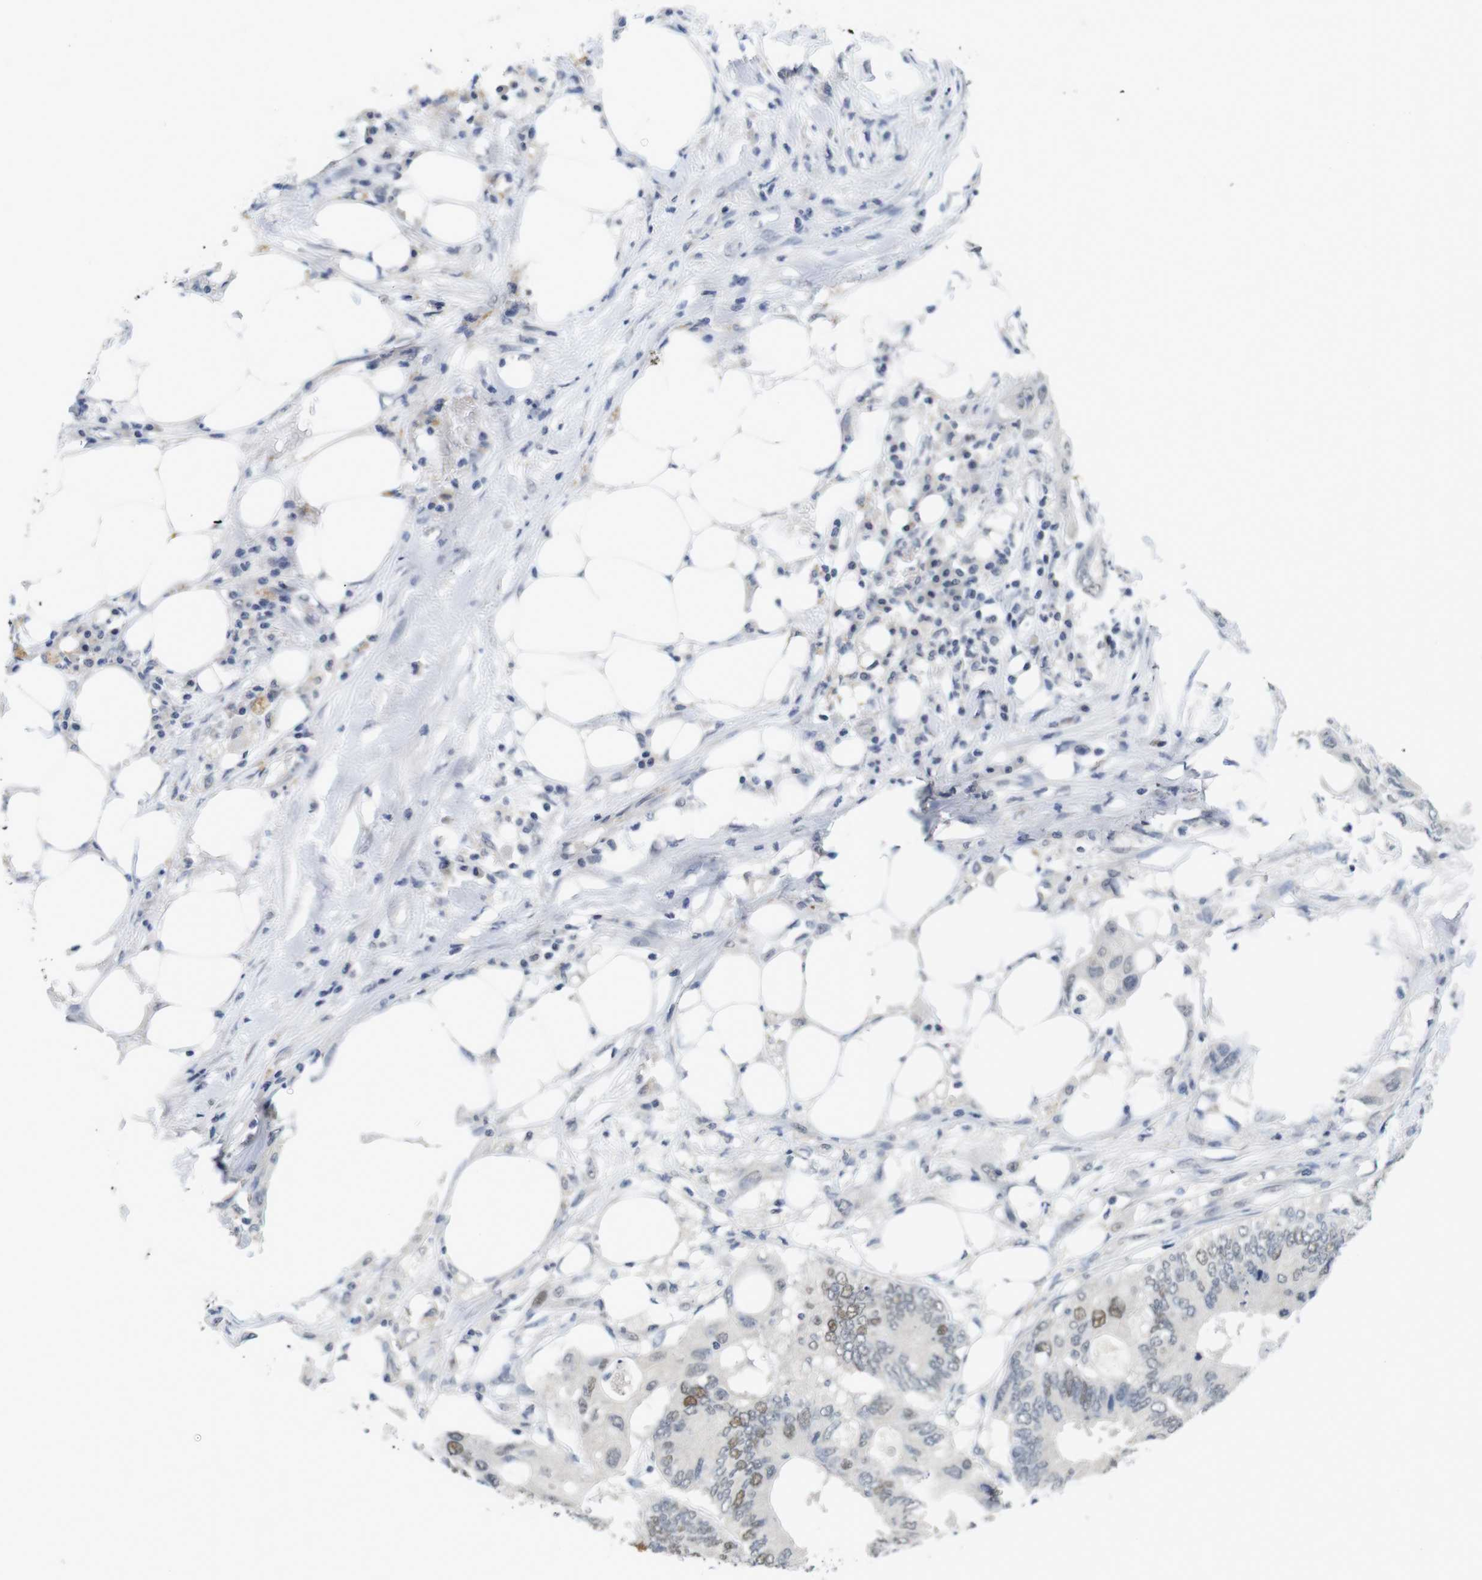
{"staining": {"intensity": "moderate", "quantity": "<25%", "location": "nuclear"}, "tissue": "colorectal cancer", "cell_type": "Tumor cells", "image_type": "cancer", "snomed": [{"axis": "morphology", "description": "Adenocarcinoma, NOS"}, {"axis": "topography", "description": "Colon"}], "caption": "This is a micrograph of IHC staining of colorectal adenocarcinoma, which shows moderate positivity in the nuclear of tumor cells.", "gene": "SKP2", "patient": {"sex": "male", "age": 71}}